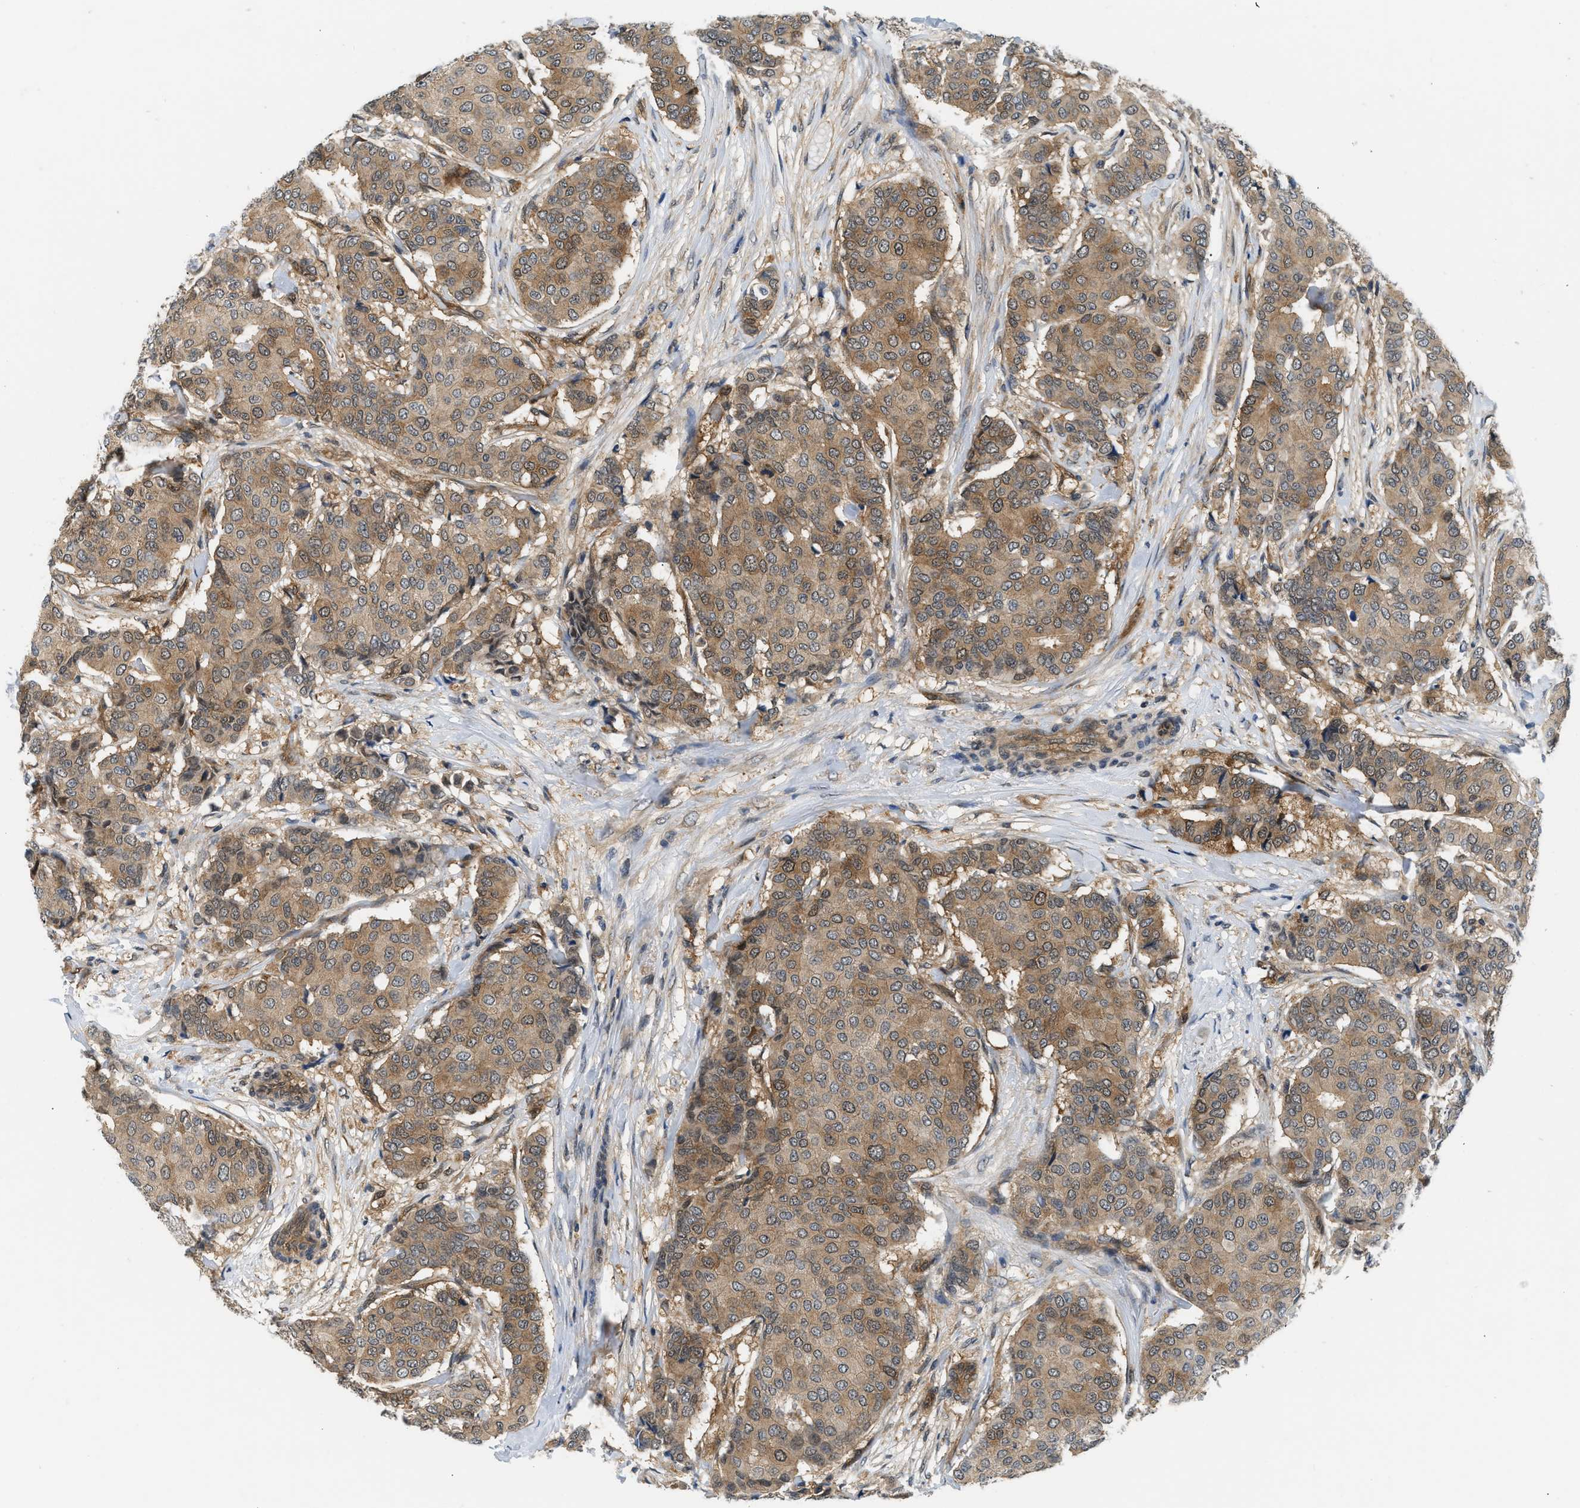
{"staining": {"intensity": "moderate", "quantity": ">75%", "location": "cytoplasmic/membranous"}, "tissue": "breast cancer", "cell_type": "Tumor cells", "image_type": "cancer", "snomed": [{"axis": "morphology", "description": "Duct carcinoma"}, {"axis": "topography", "description": "Breast"}], "caption": "Immunohistochemistry (IHC) staining of breast cancer (invasive ductal carcinoma), which demonstrates medium levels of moderate cytoplasmic/membranous expression in about >75% of tumor cells indicating moderate cytoplasmic/membranous protein positivity. The staining was performed using DAB (brown) for protein detection and nuclei were counterstained in hematoxylin (blue).", "gene": "EIF4EBP2", "patient": {"sex": "female", "age": 75}}